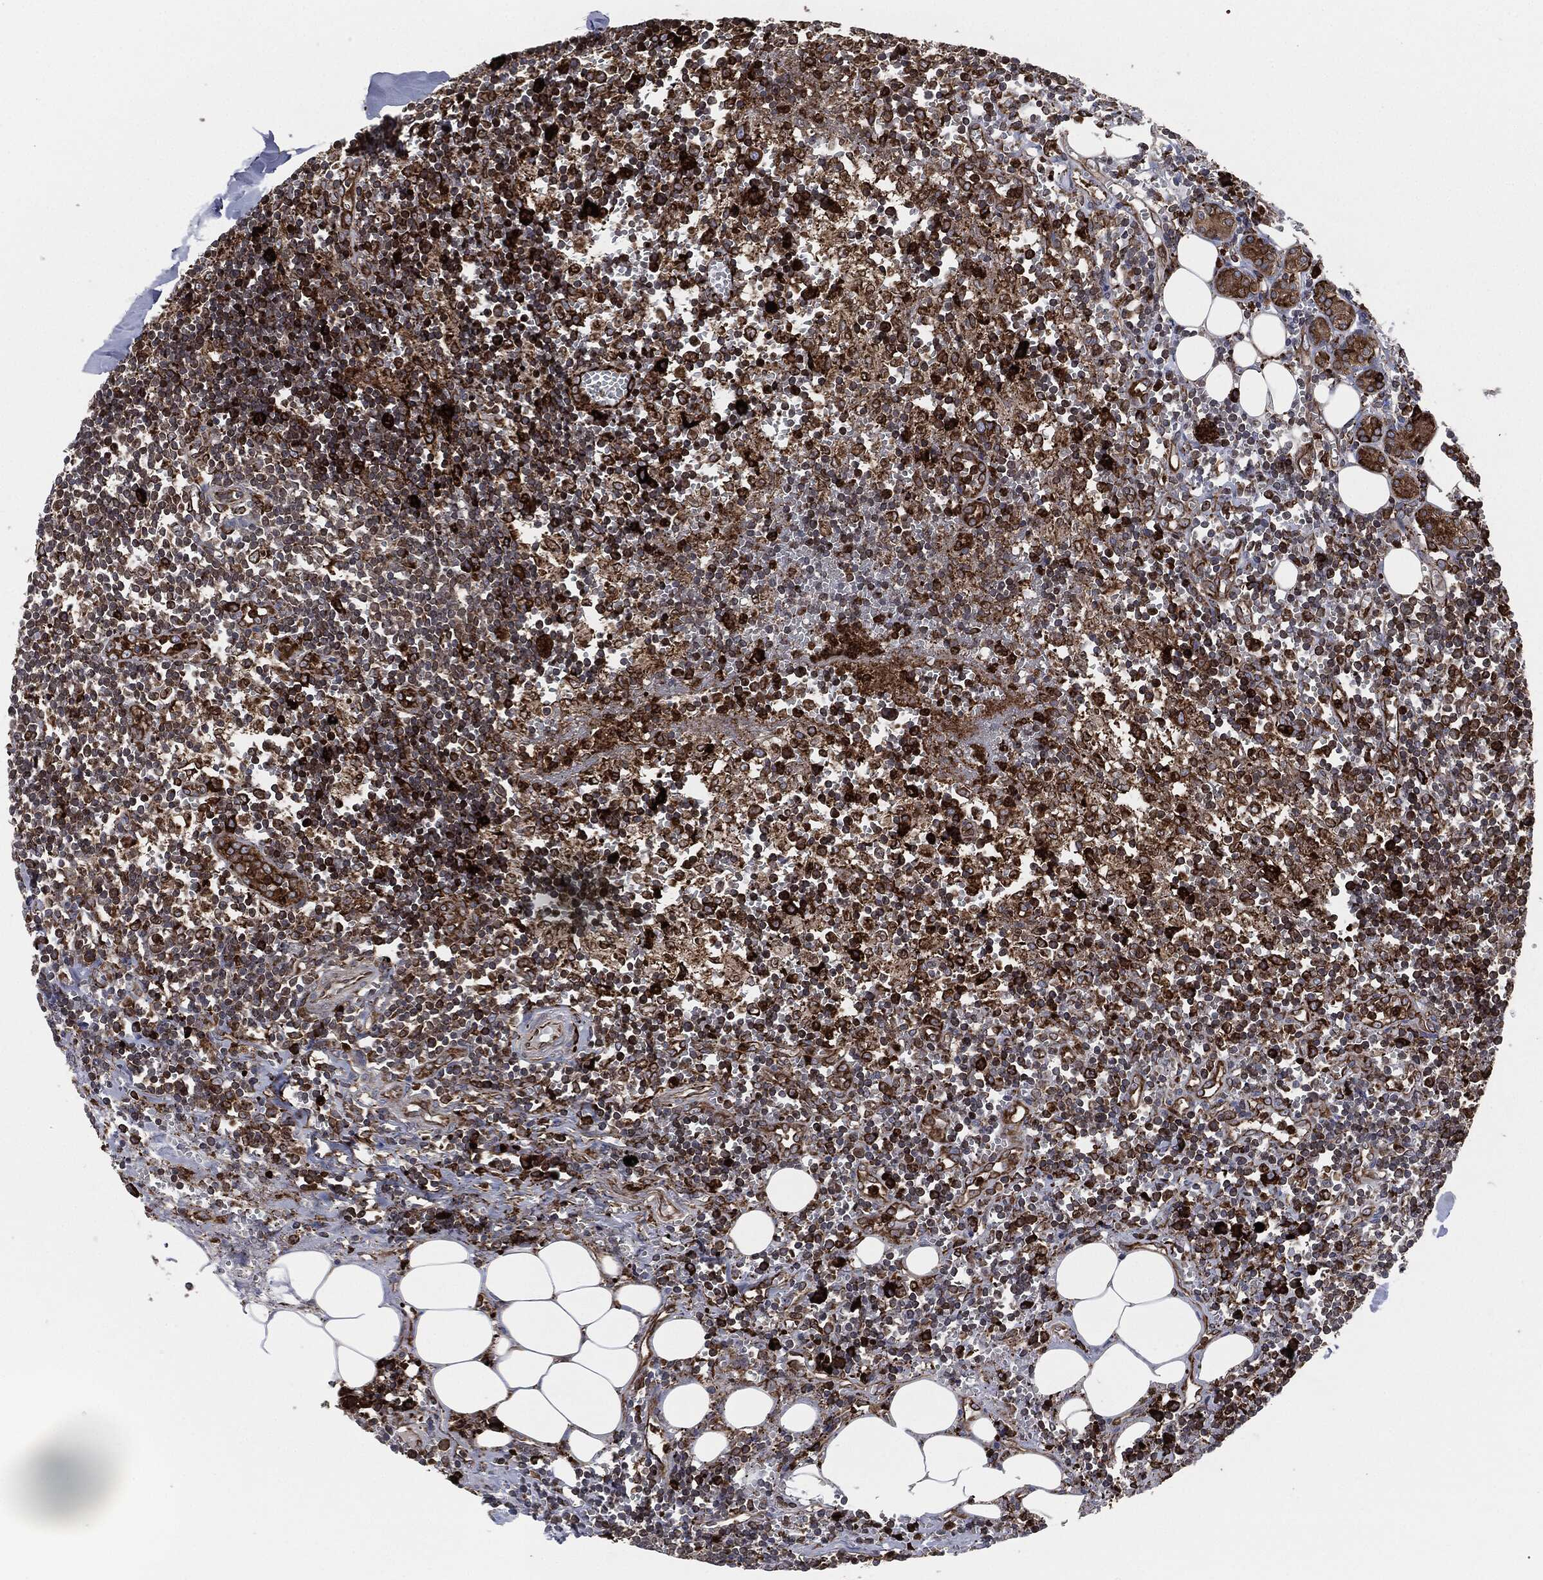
{"staining": {"intensity": "strong", "quantity": "25%-75%", "location": "cytoplasmic/membranous"}, "tissue": "lymph node", "cell_type": "Non-germinal center cells", "image_type": "normal", "snomed": [{"axis": "morphology", "description": "Normal tissue, NOS"}, {"axis": "topography", "description": "Lymph node"}, {"axis": "topography", "description": "Salivary gland"}], "caption": "Immunohistochemistry staining of unremarkable lymph node, which shows high levels of strong cytoplasmic/membranous staining in about 25%-75% of non-germinal center cells indicating strong cytoplasmic/membranous protein positivity. The staining was performed using DAB (3,3'-diaminobenzidine) (brown) for protein detection and nuclei were counterstained in hematoxylin (blue).", "gene": "CALR", "patient": {"sex": "male", "age": 78}}